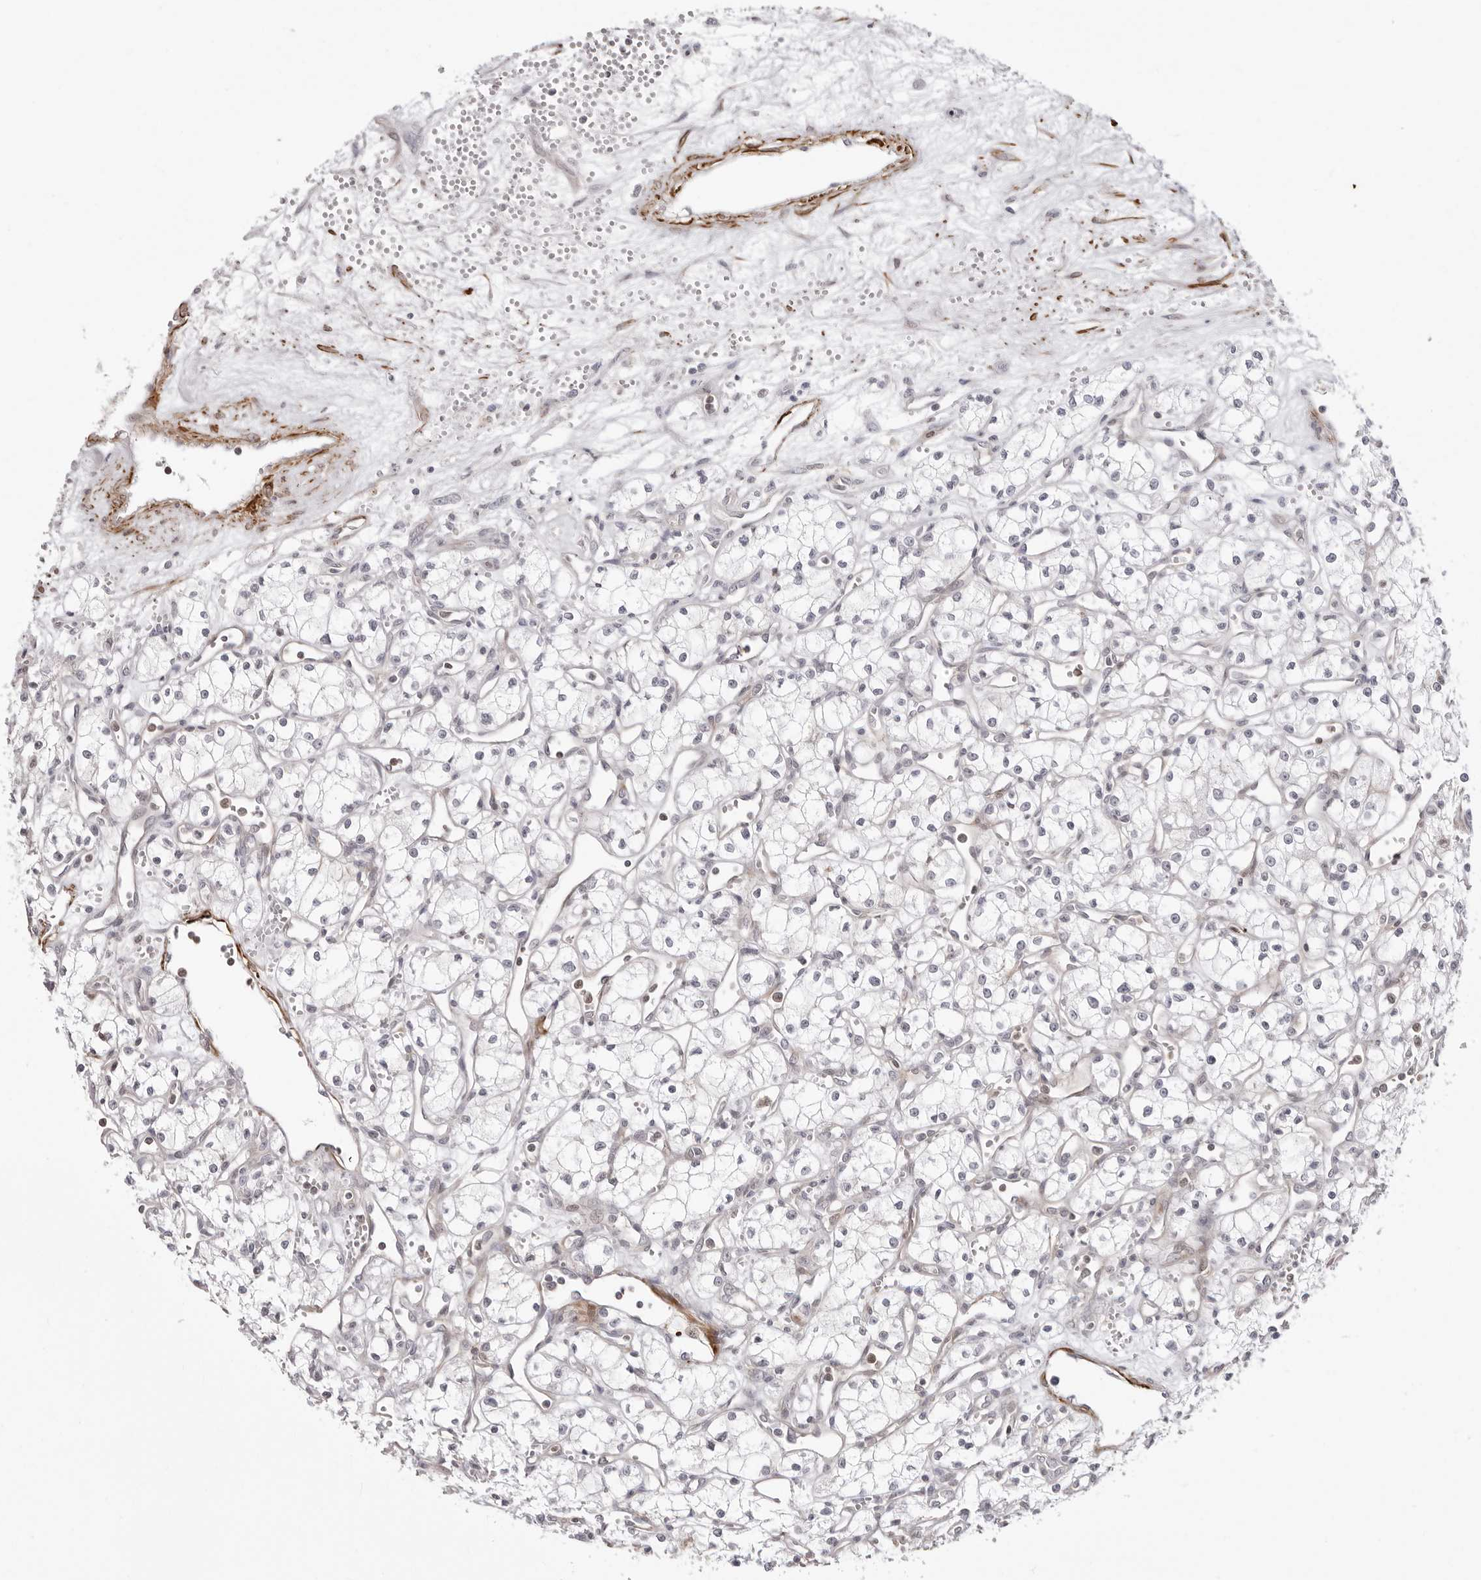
{"staining": {"intensity": "negative", "quantity": "none", "location": "none"}, "tissue": "renal cancer", "cell_type": "Tumor cells", "image_type": "cancer", "snomed": [{"axis": "morphology", "description": "Adenocarcinoma, NOS"}, {"axis": "topography", "description": "Kidney"}], "caption": "Tumor cells show no significant expression in renal cancer.", "gene": "UNK", "patient": {"sex": "male", "age": 59}}